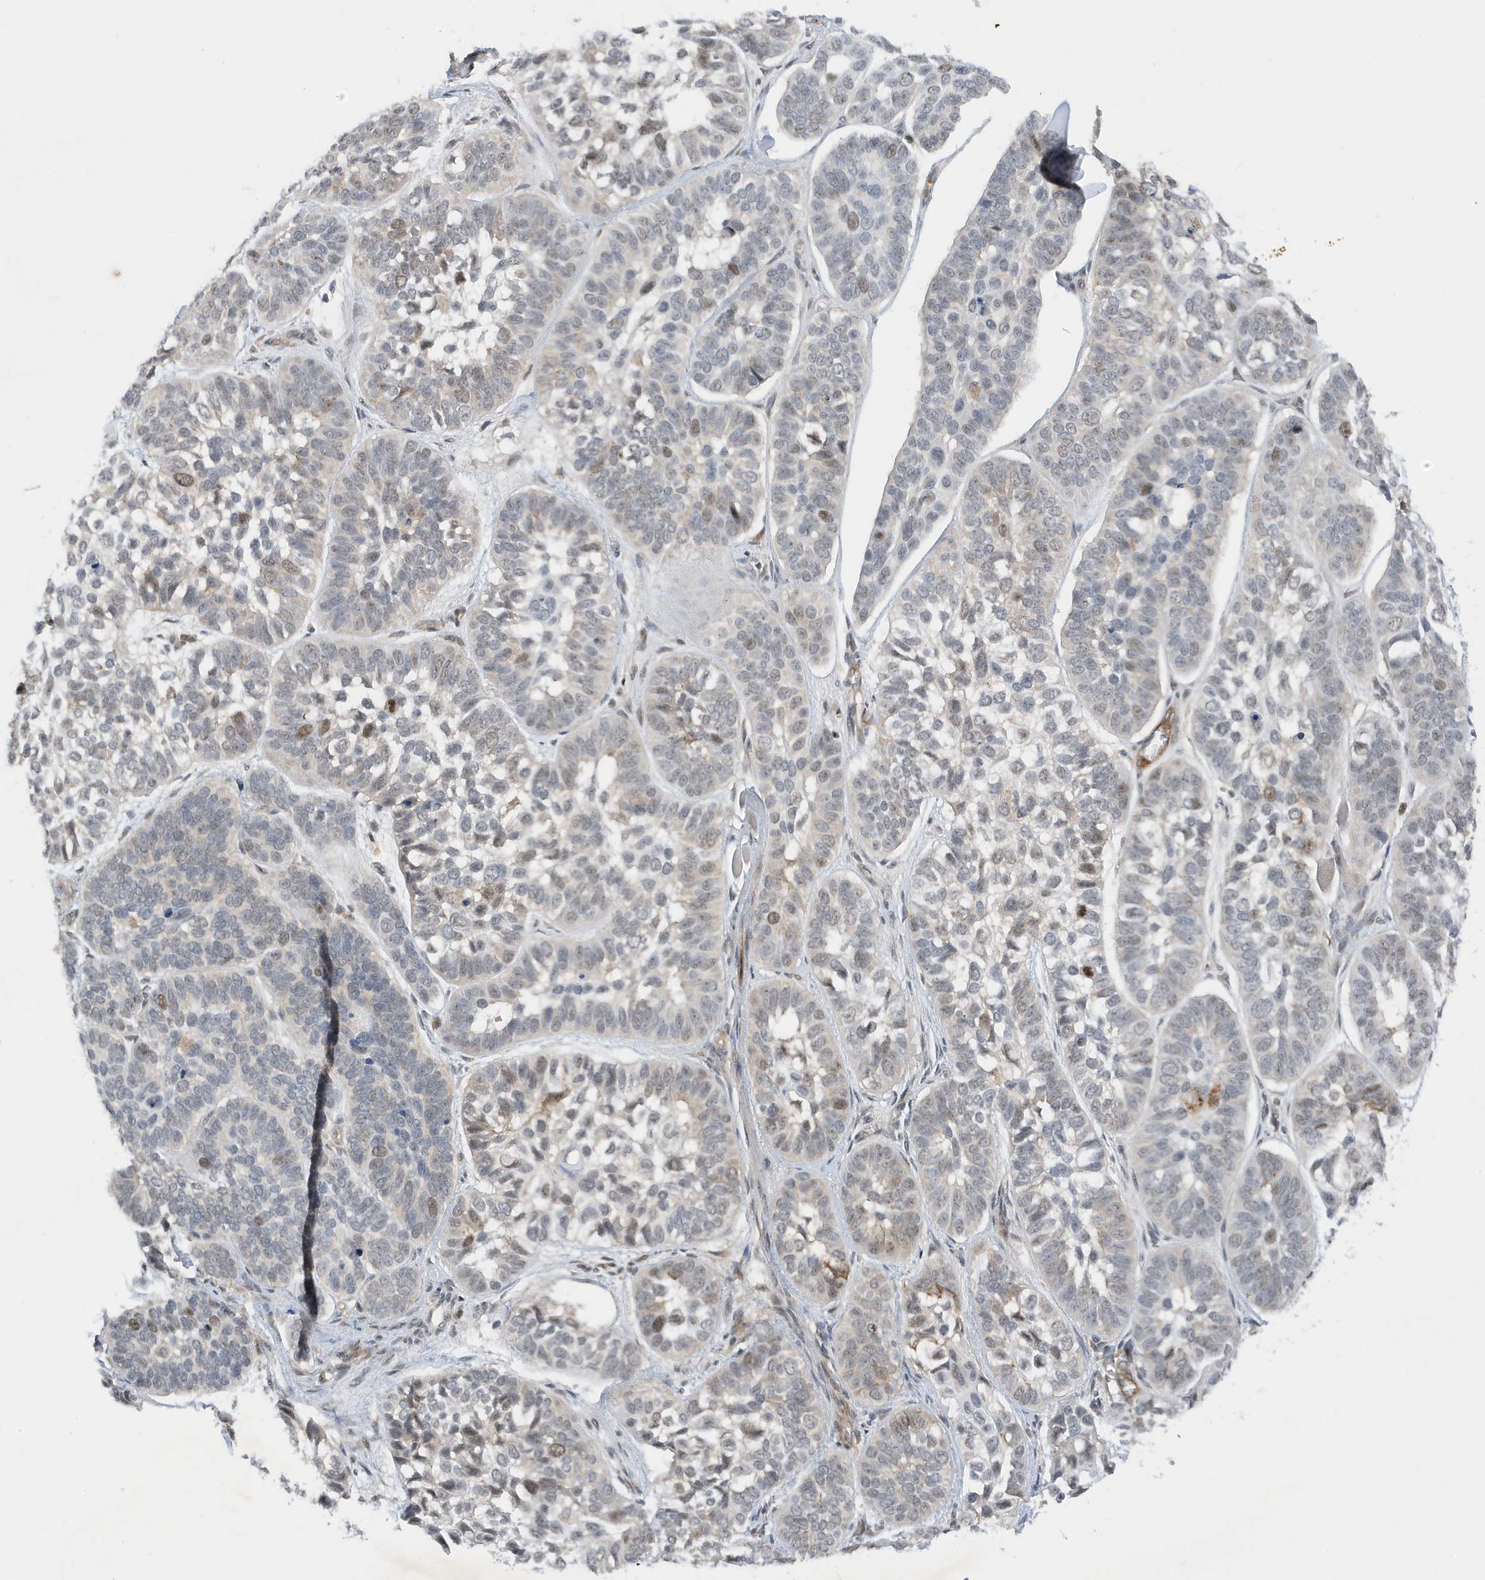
{"staining": {"intensity": "weak", "quantity": "<25%", "location": "nuclear"}, "tissue": "skin cancer", "cell_type": "Tumor cells", "image_type": "cancer", "snomed": [{"axis": "morphology", "description": "Basal cell carcinoma"}, {"axis": "topography", "description": "Skin"}], "caption": "A micrograph of skin basal cell carcinoma stained for a protein reveals no brown staining in tumor cells.", "gene": "MAST3", "patient": {"sex": "male", "age": 62}}